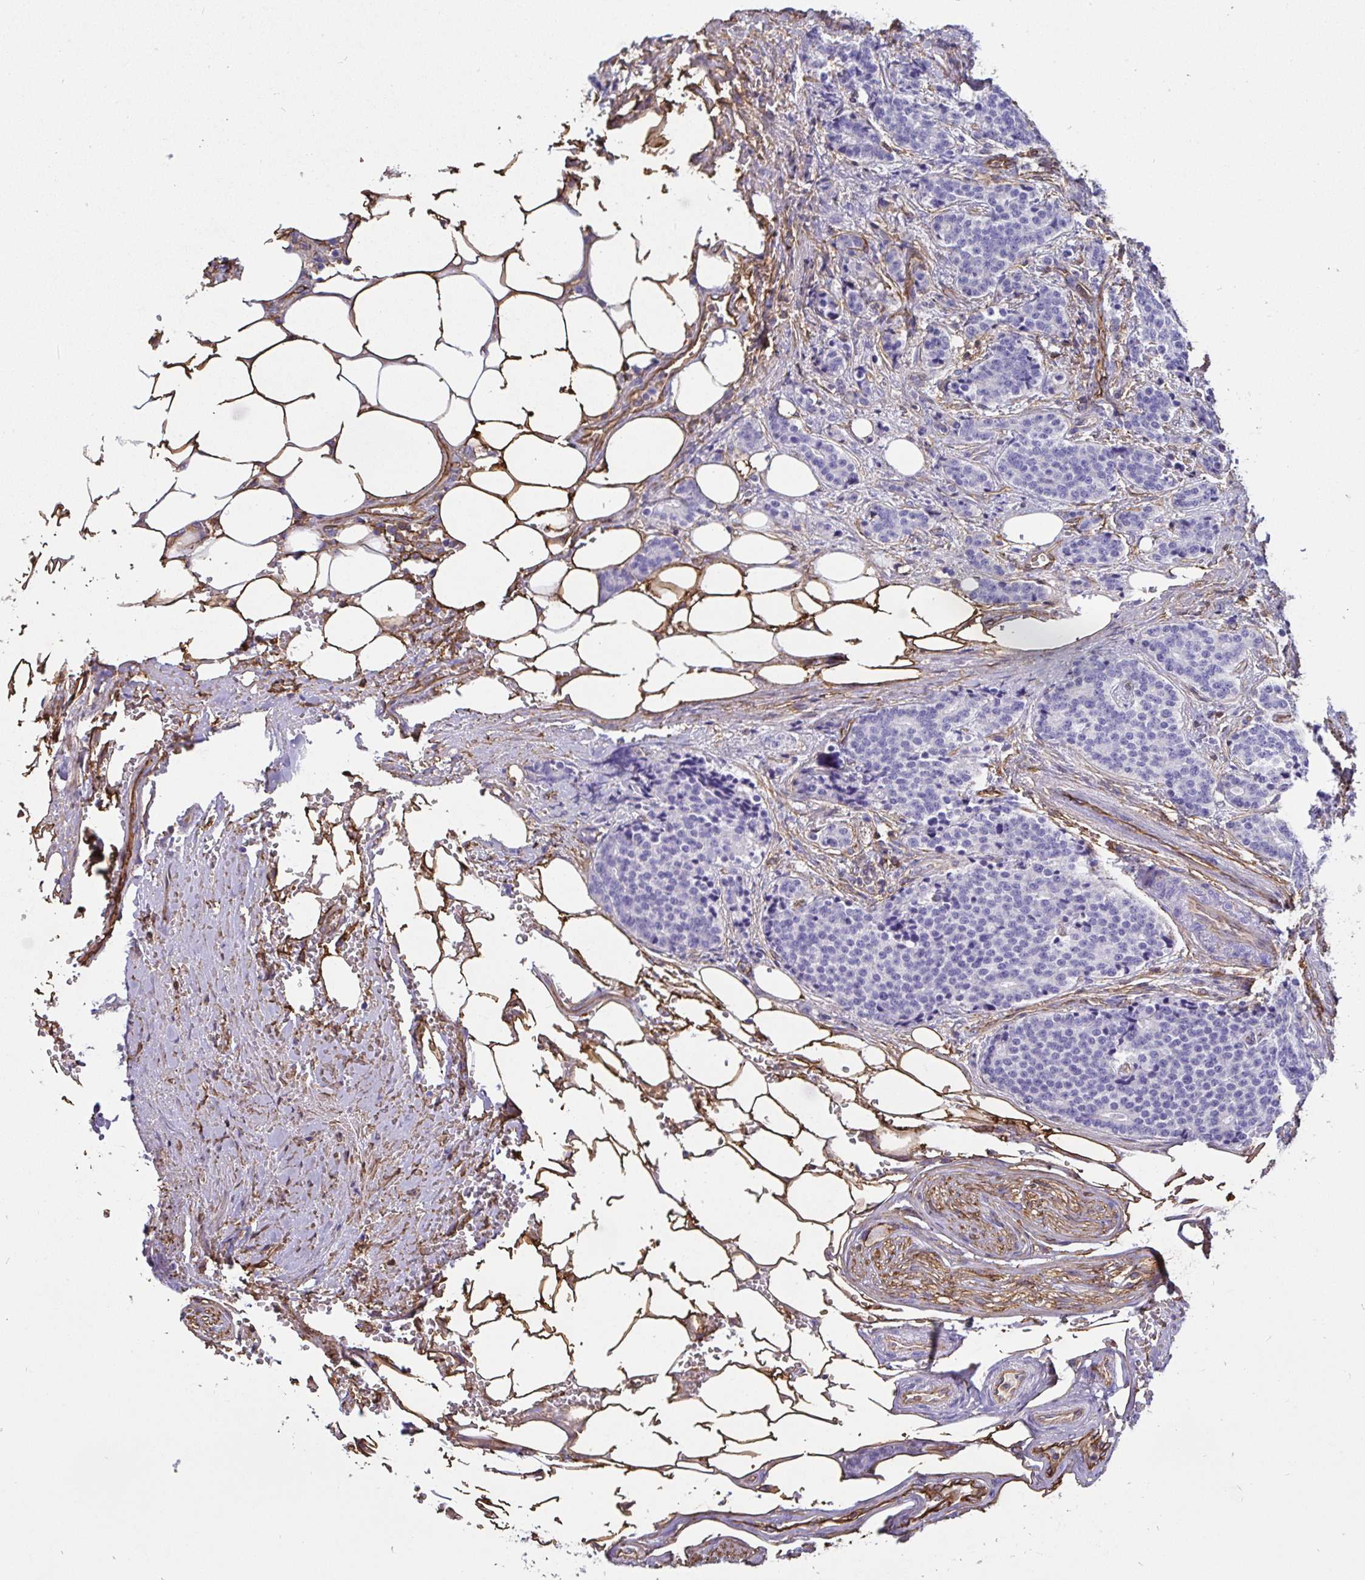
{"staining": {"intensity": "negative", "quantity": "none", "location": "none"}, "tissue": "carcinoid", "cell_type": "Tumor cells", "image_type": "cancer", "snomed": [{"axis": "morphology", "description": "Carcinoid, malignant, NOS"}, {"axis": "topography", "description": "Small intestine"}], "caption": "Immunohistochemistry (IHC) of carcinoid (malignant) demonstrates no staining in tumor cells.", "gene": "ANXA2", "patient": {"sex": "female", "age": 73}}